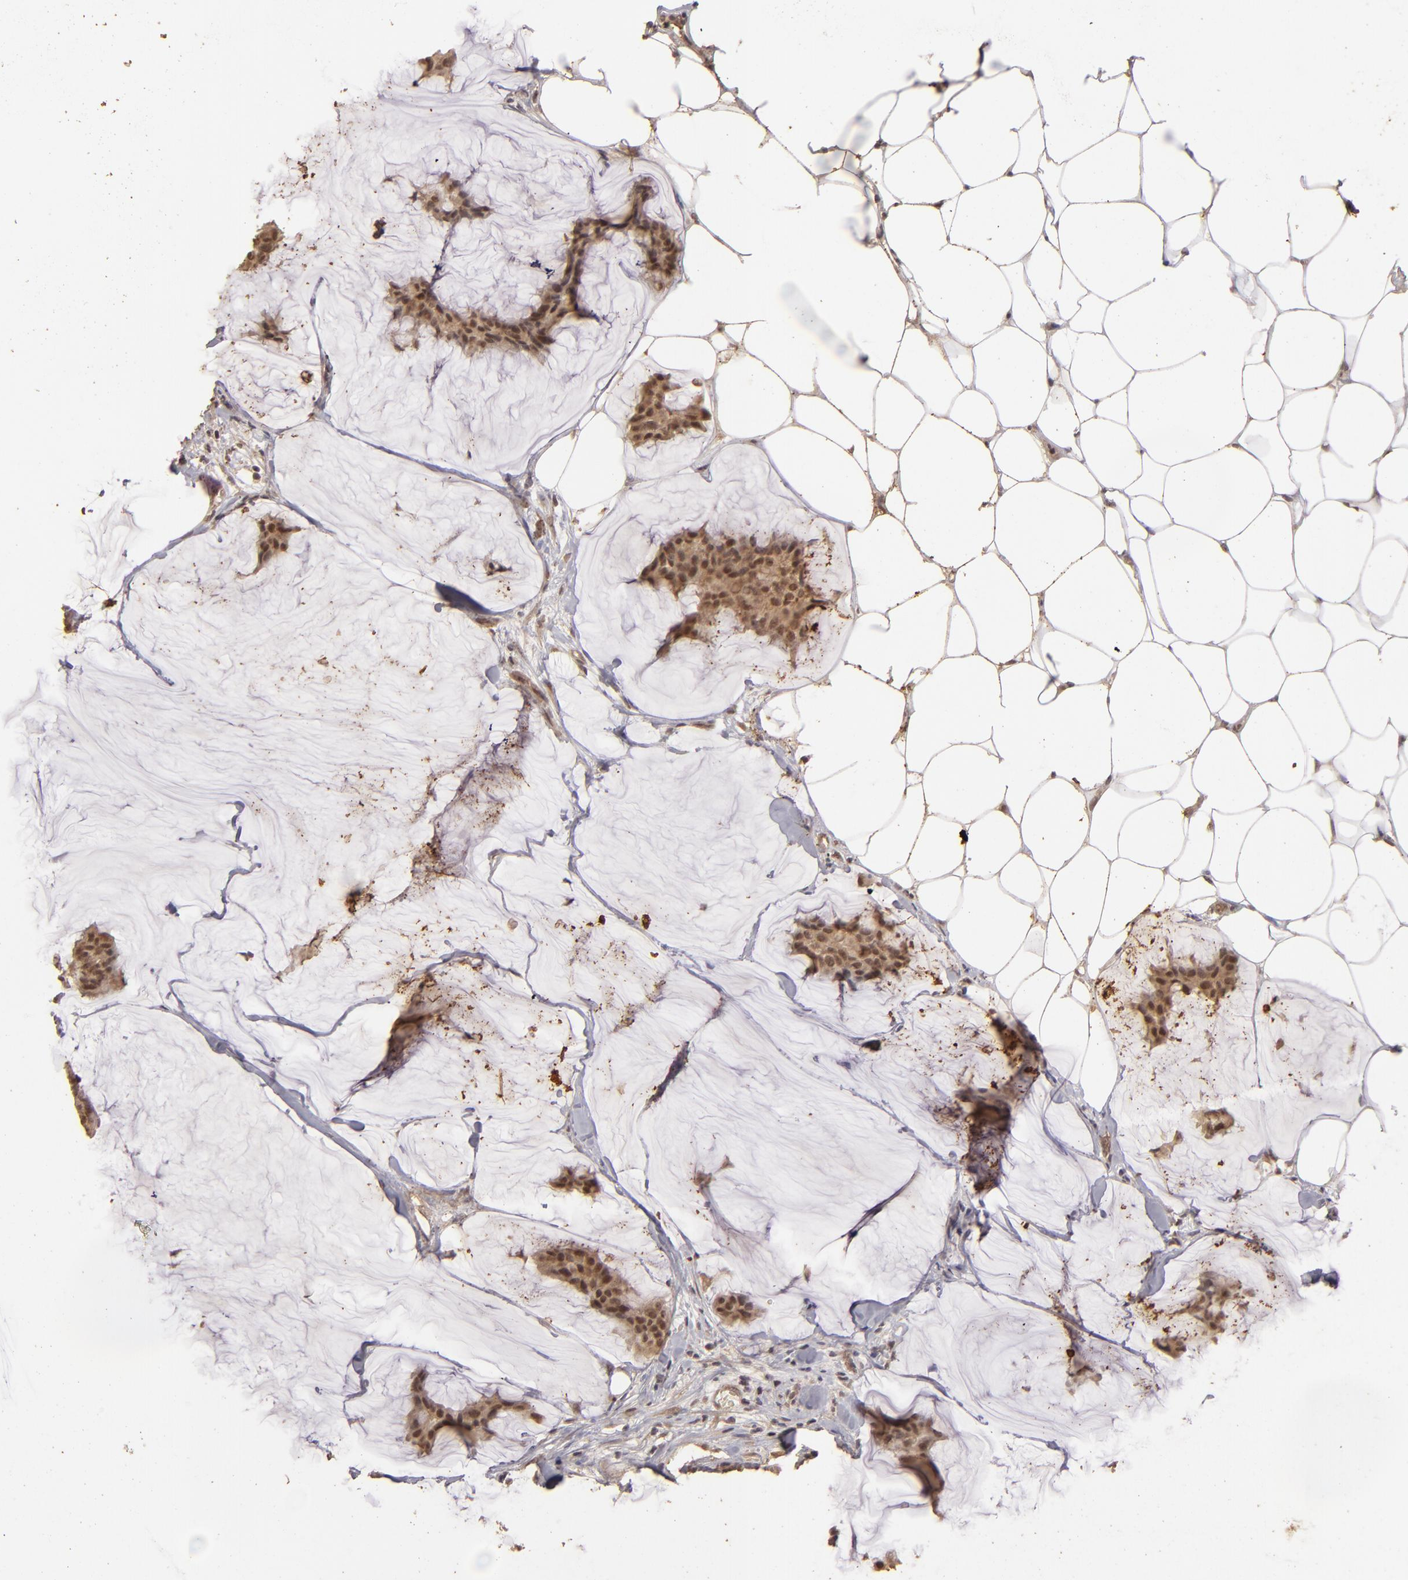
{"staining": {"intensity": "moderate", "quantity": ">75%", "location": "cytoplasmic/membranous,nuclear"}, "tissue": "breast cancer", "cell_type": "Tumor cells", "image_type": "cancer", "snomed": [{"axis": "morphology", "description": "Duct carcinoma"}, {"axis": "topography", "description": "Breast"}], "caption": "Immunohistochemistry (IHC) image of human breast invasive ductal carcinoma stained for a protein (brown), which exhibits medium levels of moderate cytoplasmic/membranous and nuclear expression in approximately >75% of tumor cells.", "gene": "DFFA", "patient": {"sex": "female", "age": 93}}